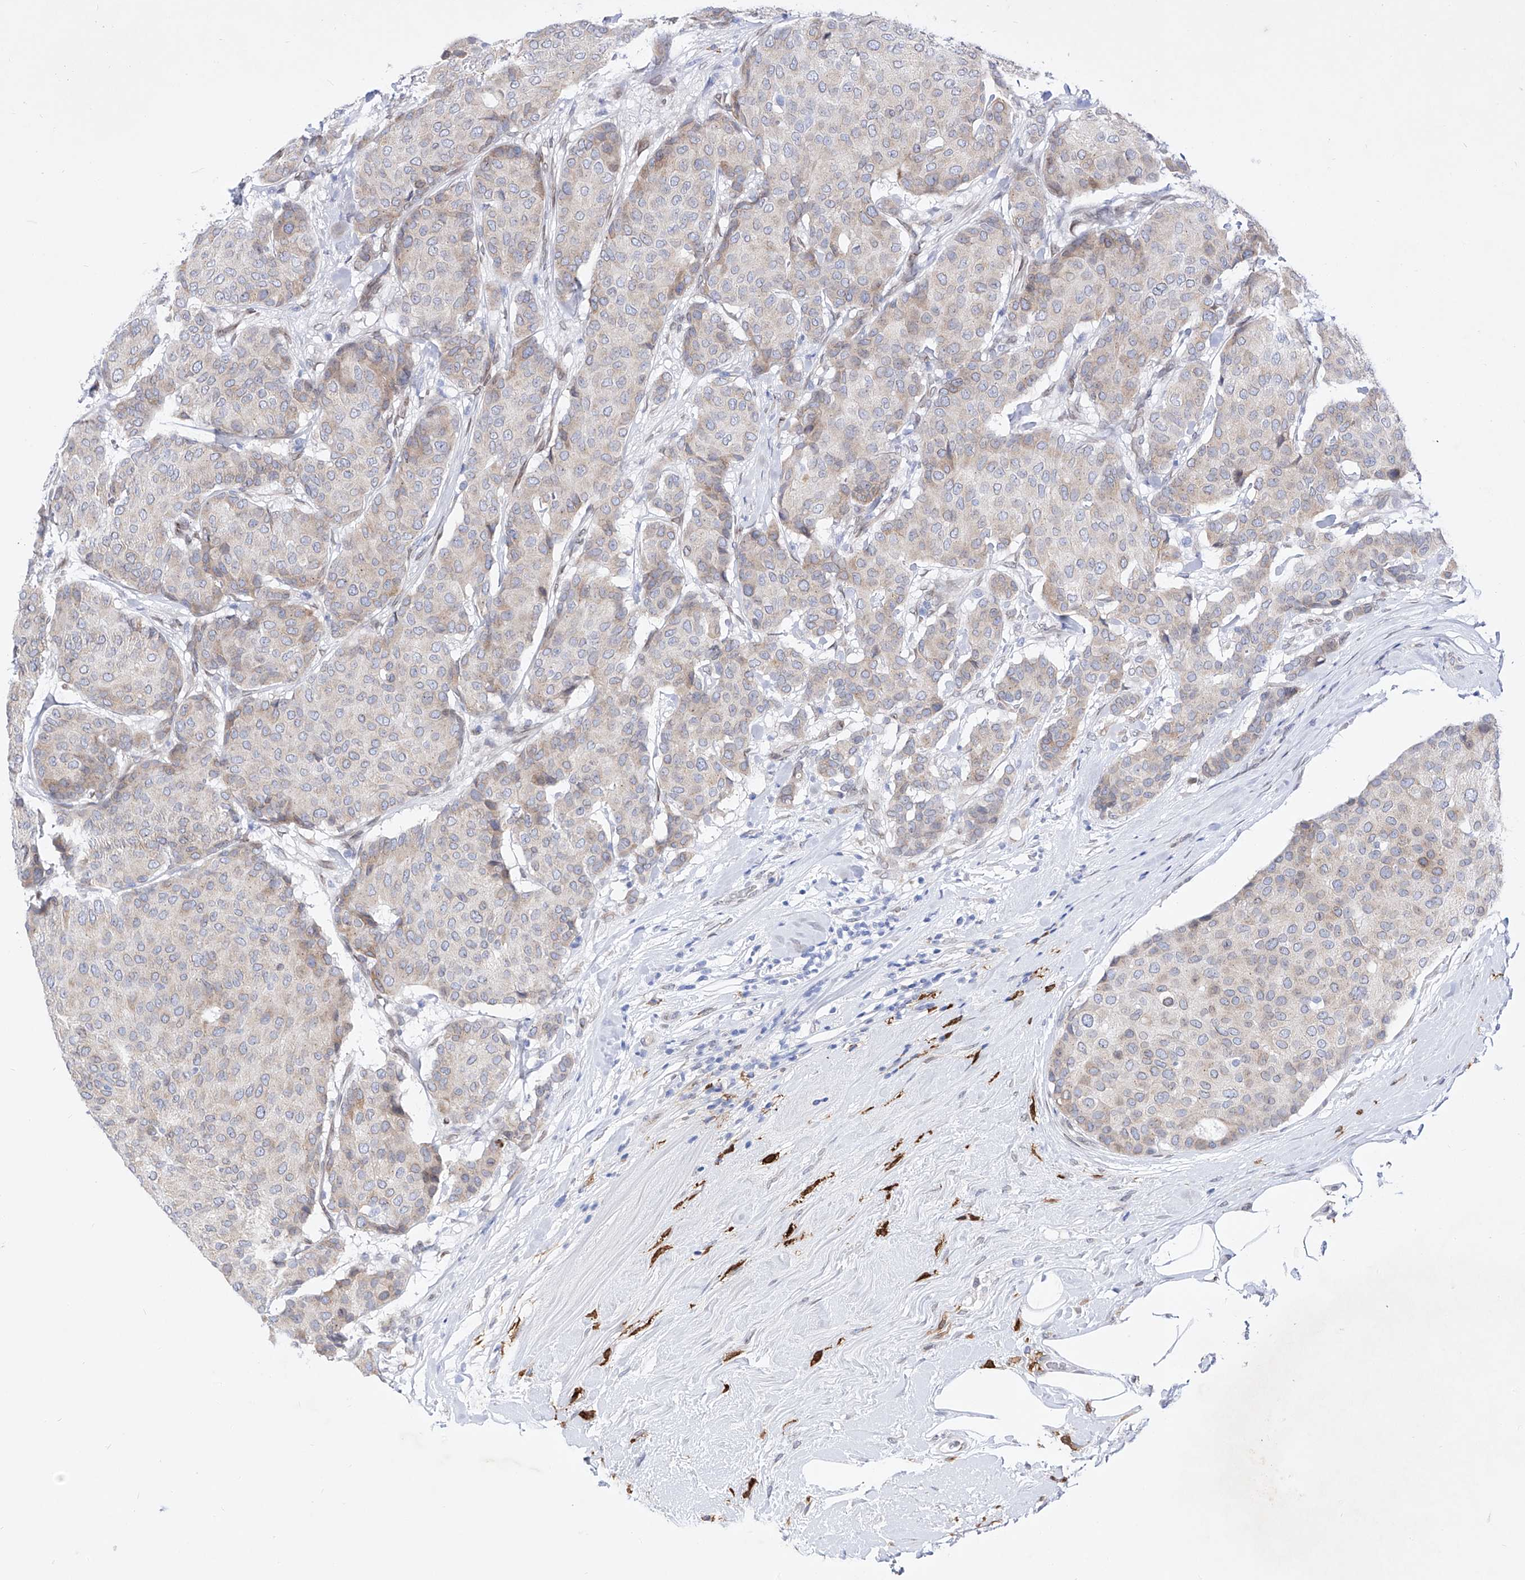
{"staining": {"intensity": "negative", "quantity": "none", "location": "none"}, "tissue": "breast cancer", "cell_type": "Tumor cells", "image_type": "cancer", "snomed": [{"axis": "morphology", "description": "Duct carcinoma"}, {"axis": "topography", "description": "Breast"}], "caption": "This is an immunohistochemistry histopathology image of human breast cancer (invasive ductal carcinoma). There is no positivity in tumor cells.", "gene": "LCLAT1", "patient": {"sex": "female", "age": 75}}